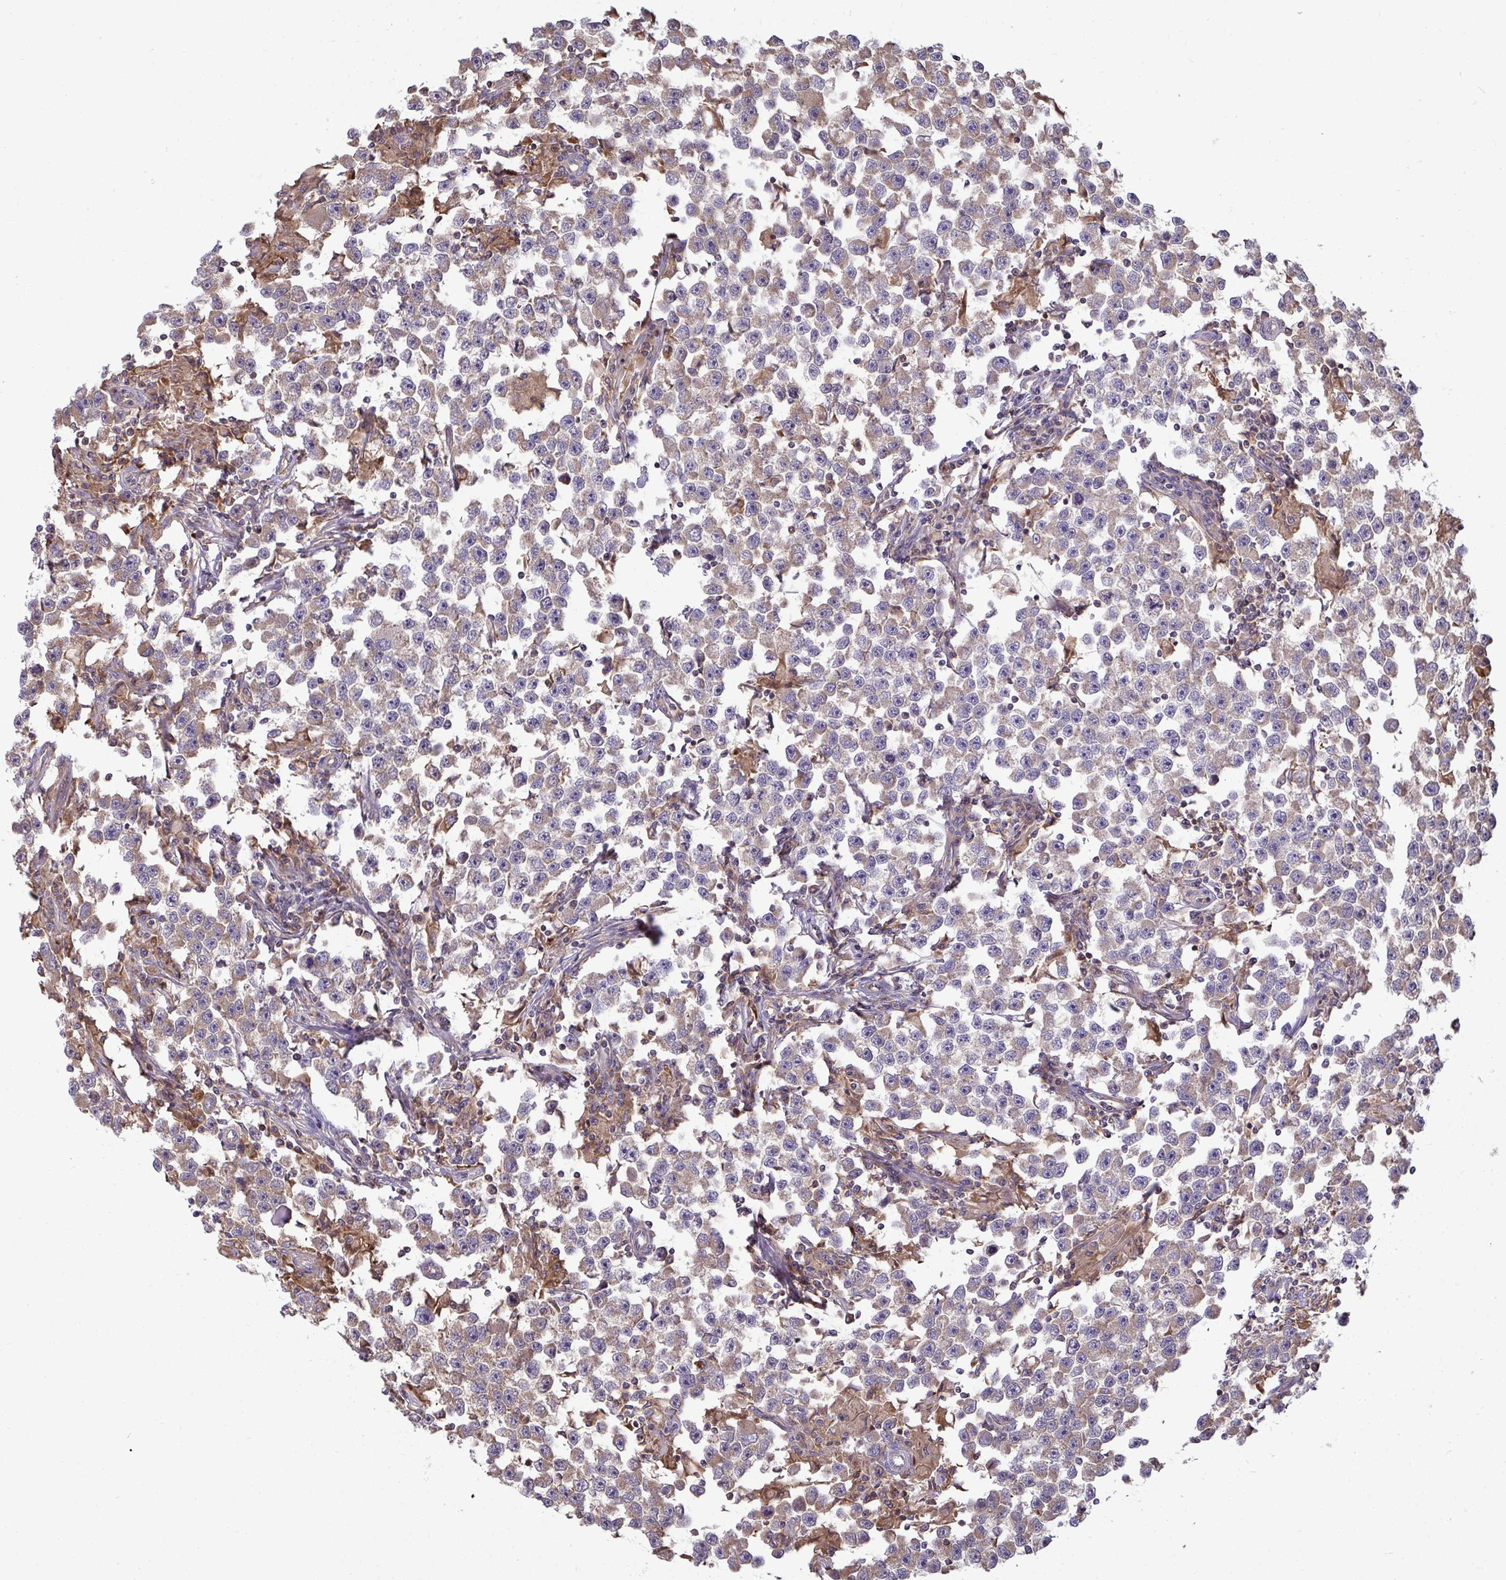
{"staining": {"intensity": "moderate", "quantity": ">75%", "location": "cytoplasmic/membranous"}, "tissue": "testis cancer", "cell_type": "Tumor cells", "image_type": "cancer", "snomed": [{"axis": "morphology", "description": "Seminoma, NOS"}, {"axis": "topography", "description": "Testis"}], "caption": "Immunohistochemistry (DAB) staining of human testis seminoma reveals moderate cytoplasmic/membranous protein expression in approximately >75% of tumor cells. (IHC, brightfield microscopy, high magnification).", "gene": "SLC30A6", "patient": {"sex": "male", "age": 33}}